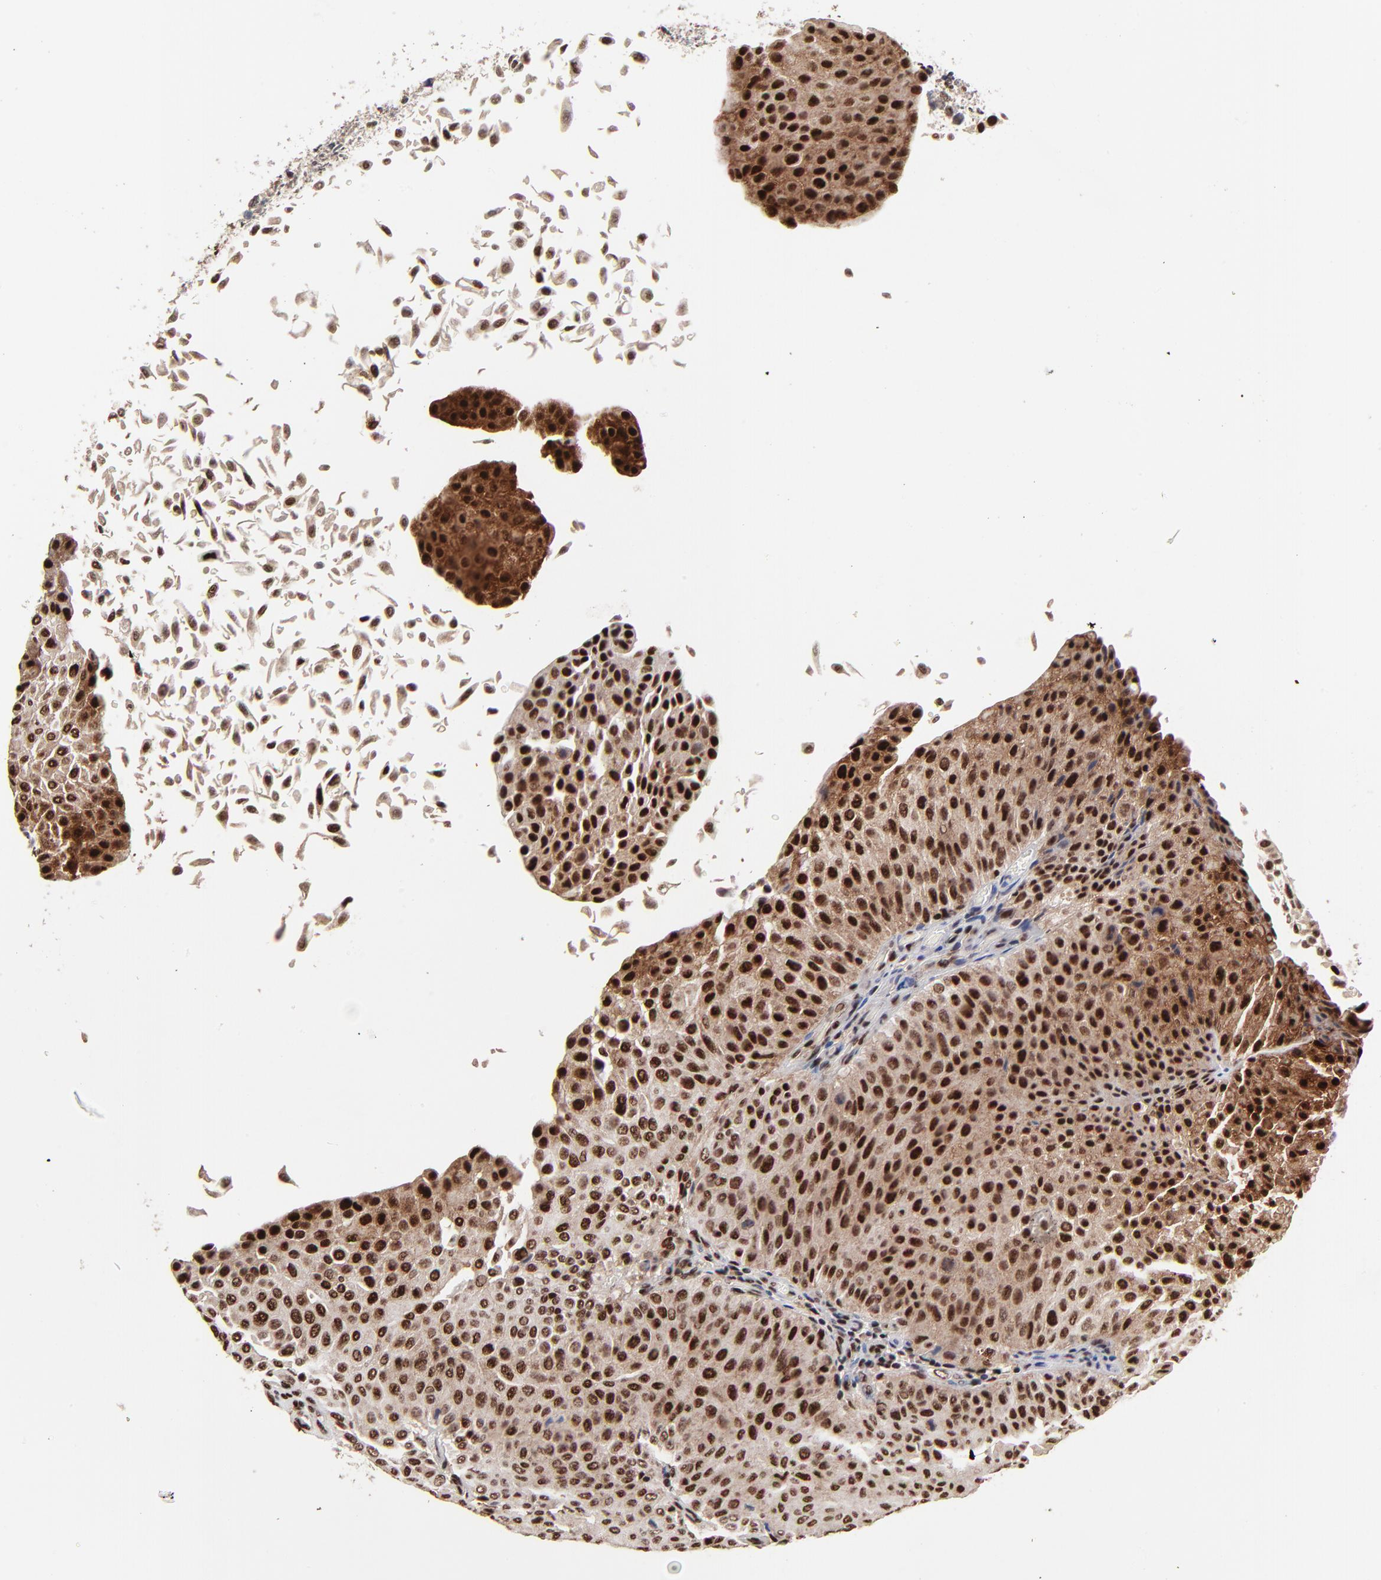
{"staining": {"intensity": "moderate", "quantity": ">75%", "location": "nuclear"}, "tissue": "urothelial cancer", "cell_type": "Tumor cells", "image_type": "cancer", "snomed": [{"axis": "morphology", "description": "Urothelial carcinoma, Low grade"}, {"axis": "topography", "description": "Urinary bladder"}], "caption": "IHC (DAB (3,3'-diaminobenzidine)) staining of human low-grade urothelial carcinoma exhibits moderate nuclear protein positivity in approximately >75% of tumor cells.", "gene": "RBM22", "patient": {"sex": "male", "age": 64}}